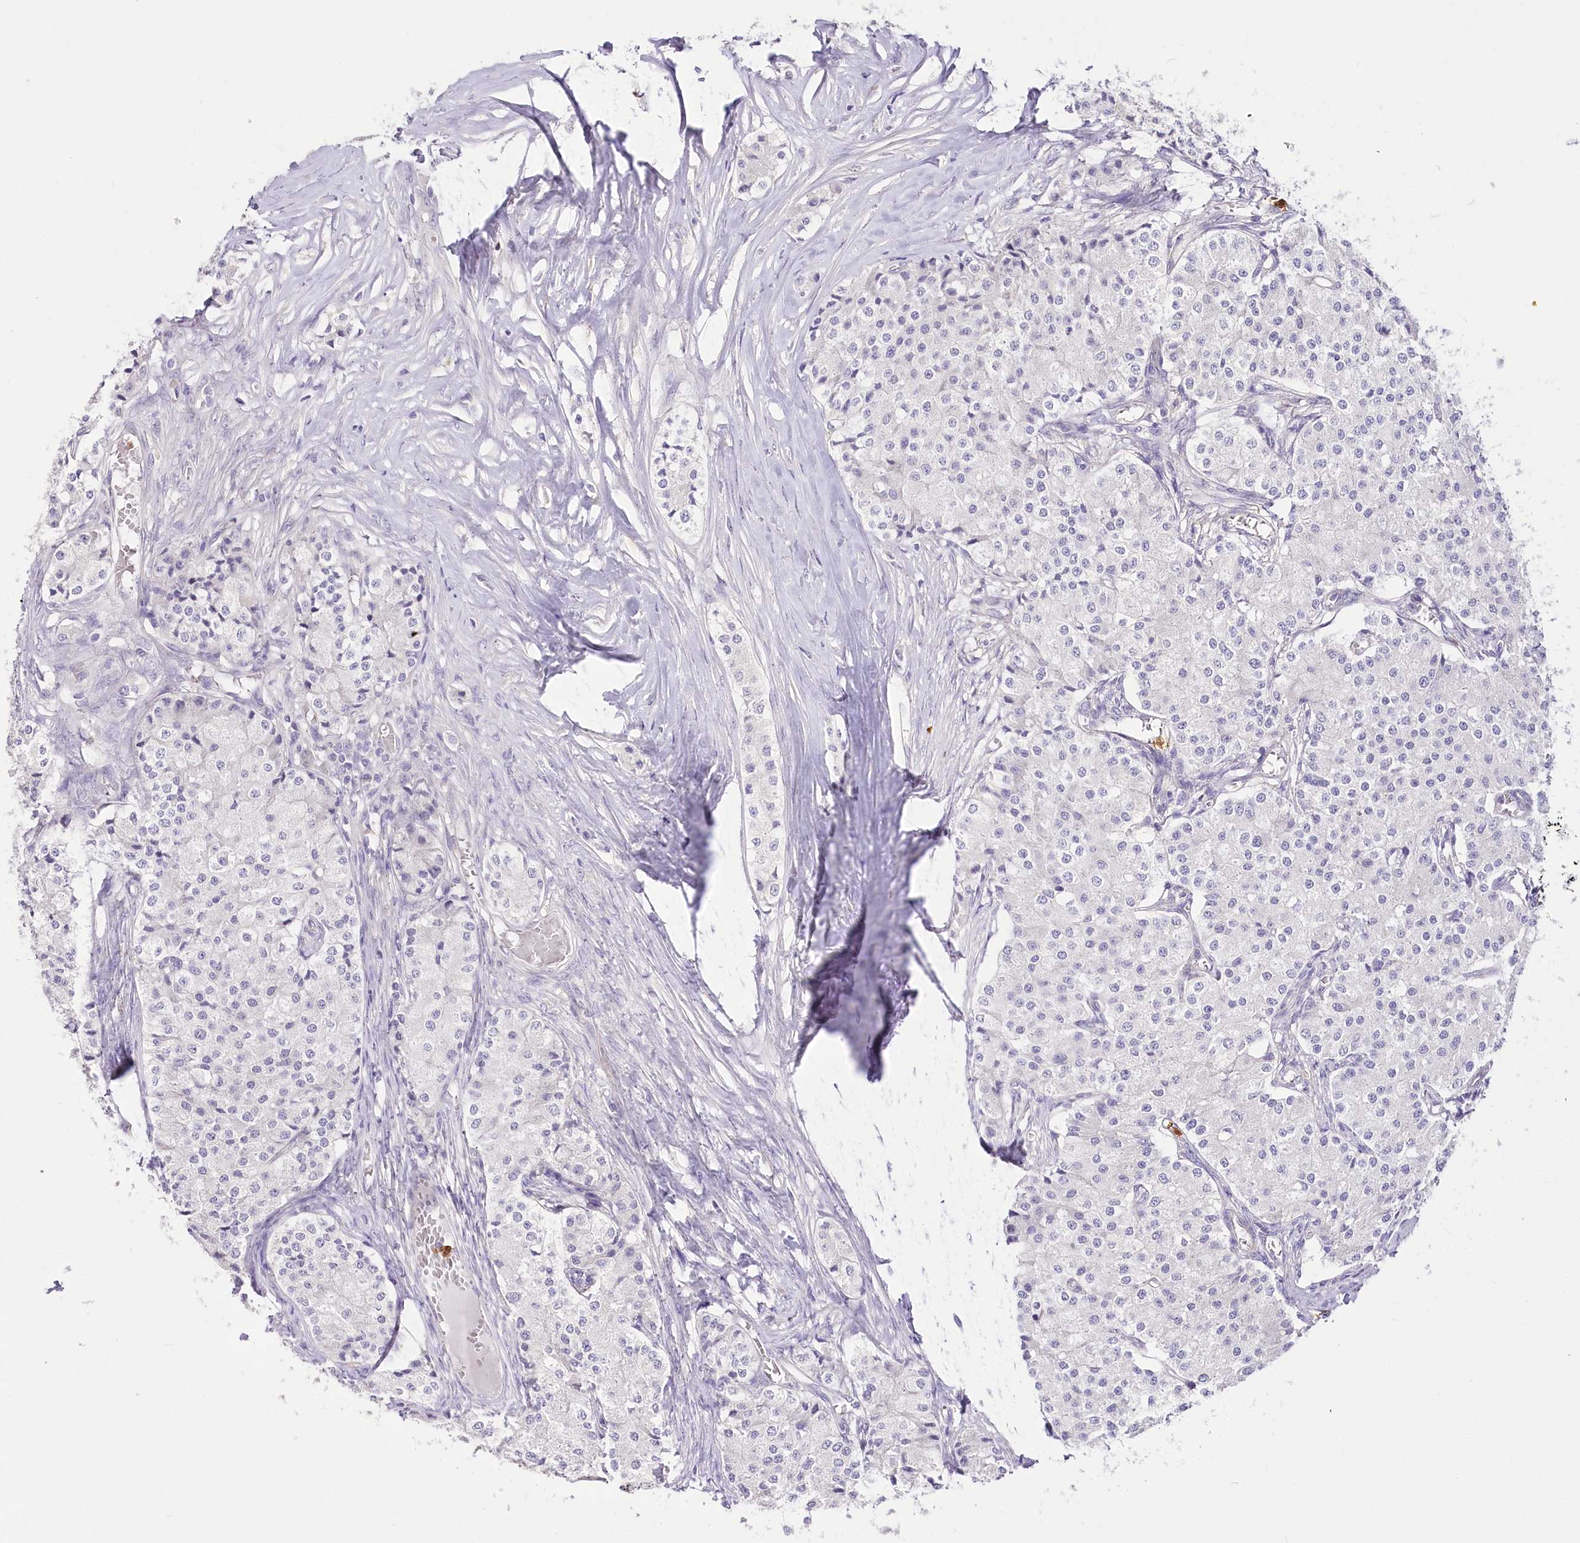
{"staining": {"intensity": "negative", "quantity": "none", "location": "none"}, "tissue": "carcinoid", "cell_type": "Tumor cells", "image_type": "cancer", "snomed": [{"axis": "morphology", "description": "Carcinoid, malignant, NOS"}, {"axis": "topography", "description": "Colon"}], "caption": "Tumor cells are negative for brown protein staining in malignant carcinoid.", "gene": "DPYD", "patient": {"sex": "female", "age": 52}}